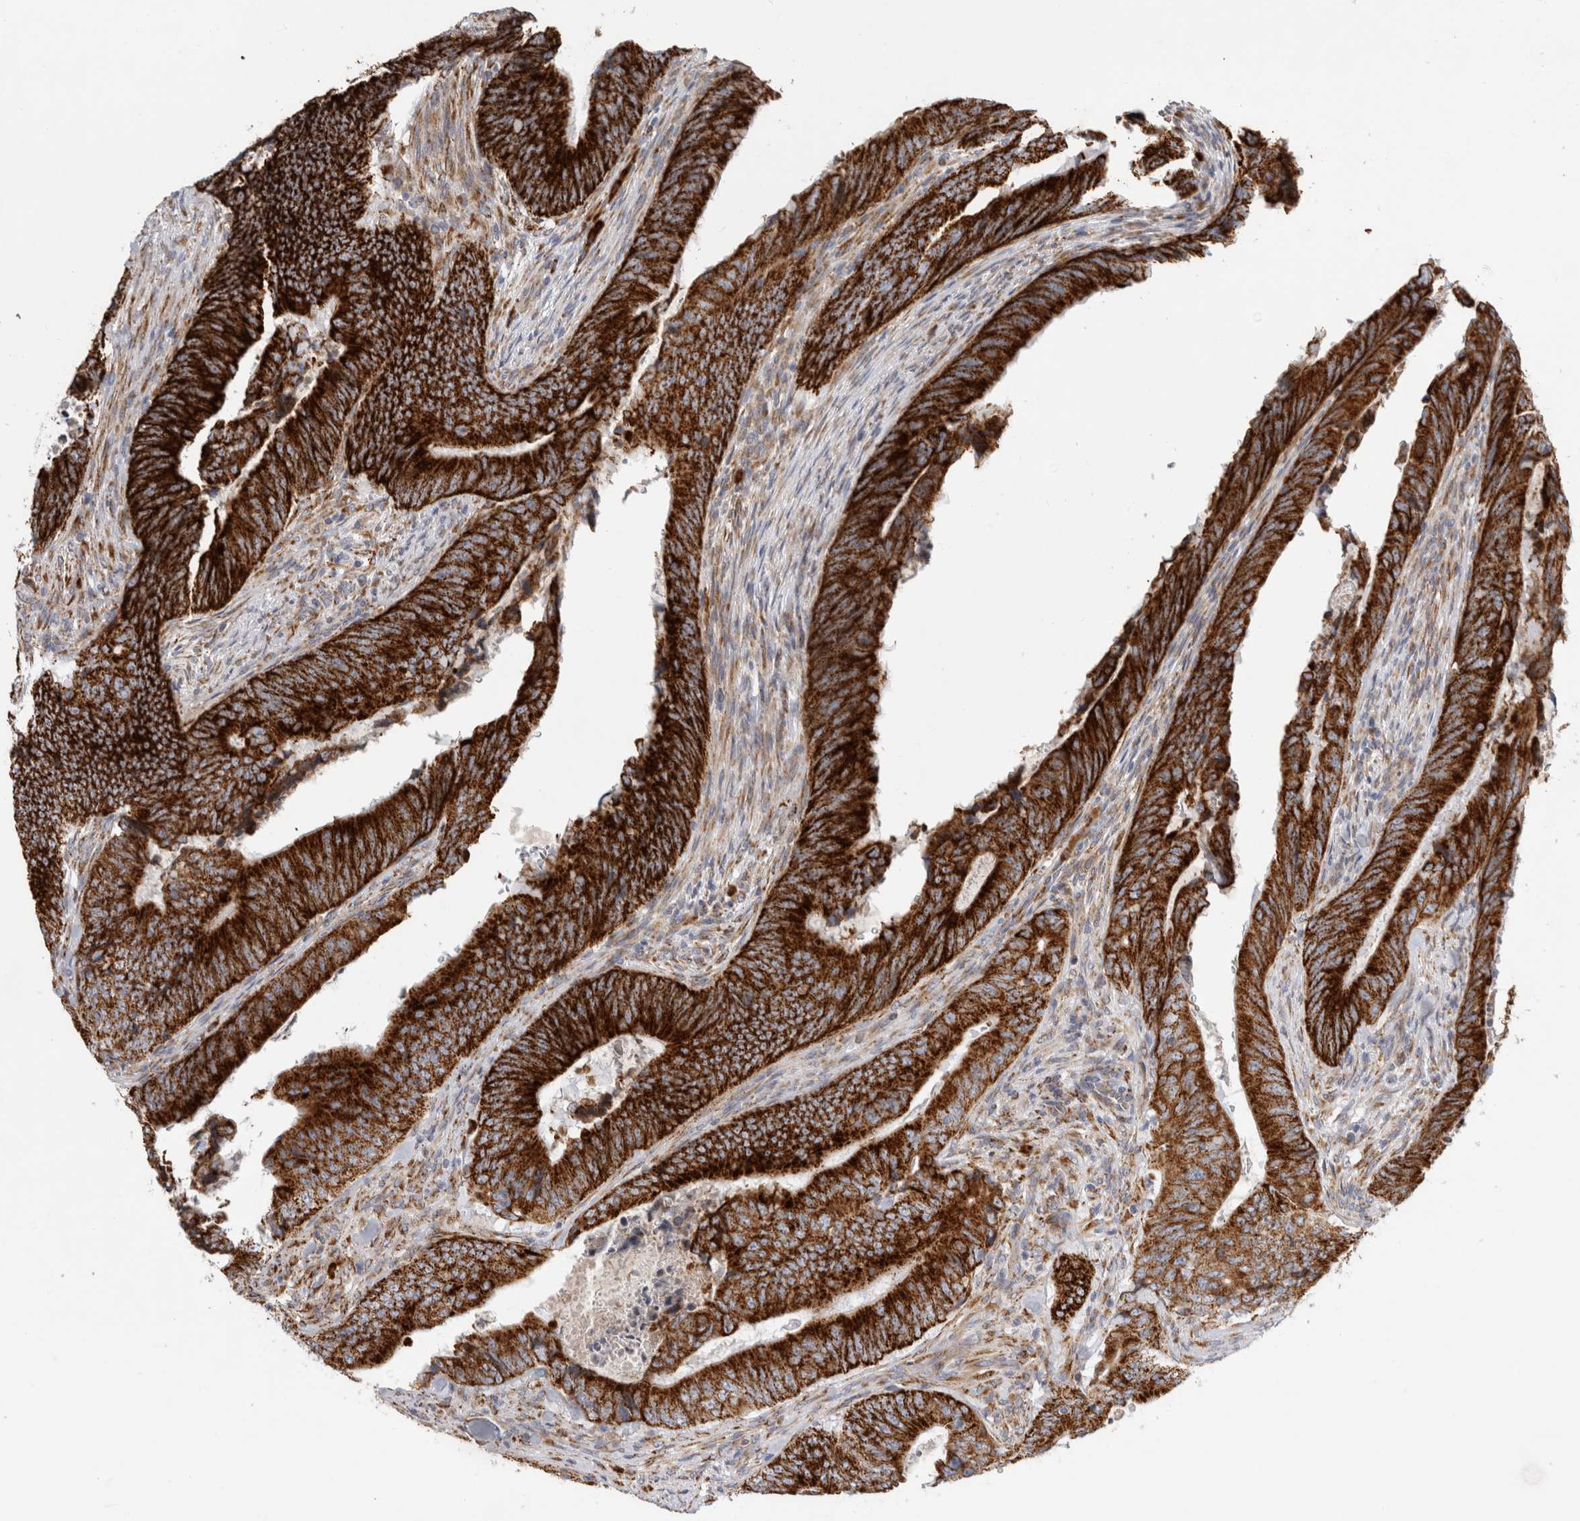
{"staining": {"intensity": "strong", "quantity": ">75%", "location": "cytoplasmic/membranous"}, "tissue": "colorectal cancer", "cell_type": "Tumor cells", "image_type": "cancer", "snomed": [{"axis": "morphology", "description": "Normal tissue, NOS"}, {"axis": "morphology", "description": "Adenocarcinoma, NOS"}, {"axis": "topography", "description": "Colon"}], "caption": "Strong cytoplasmic/membranous positivity is identified in approximately >75% of tumor cells in colorectal cancer (adenocarcinoma). (IHC, brightfield microscopy, high magnification).", "gene": "RPN2", "patient": {"sex": "male", "age": 56}}